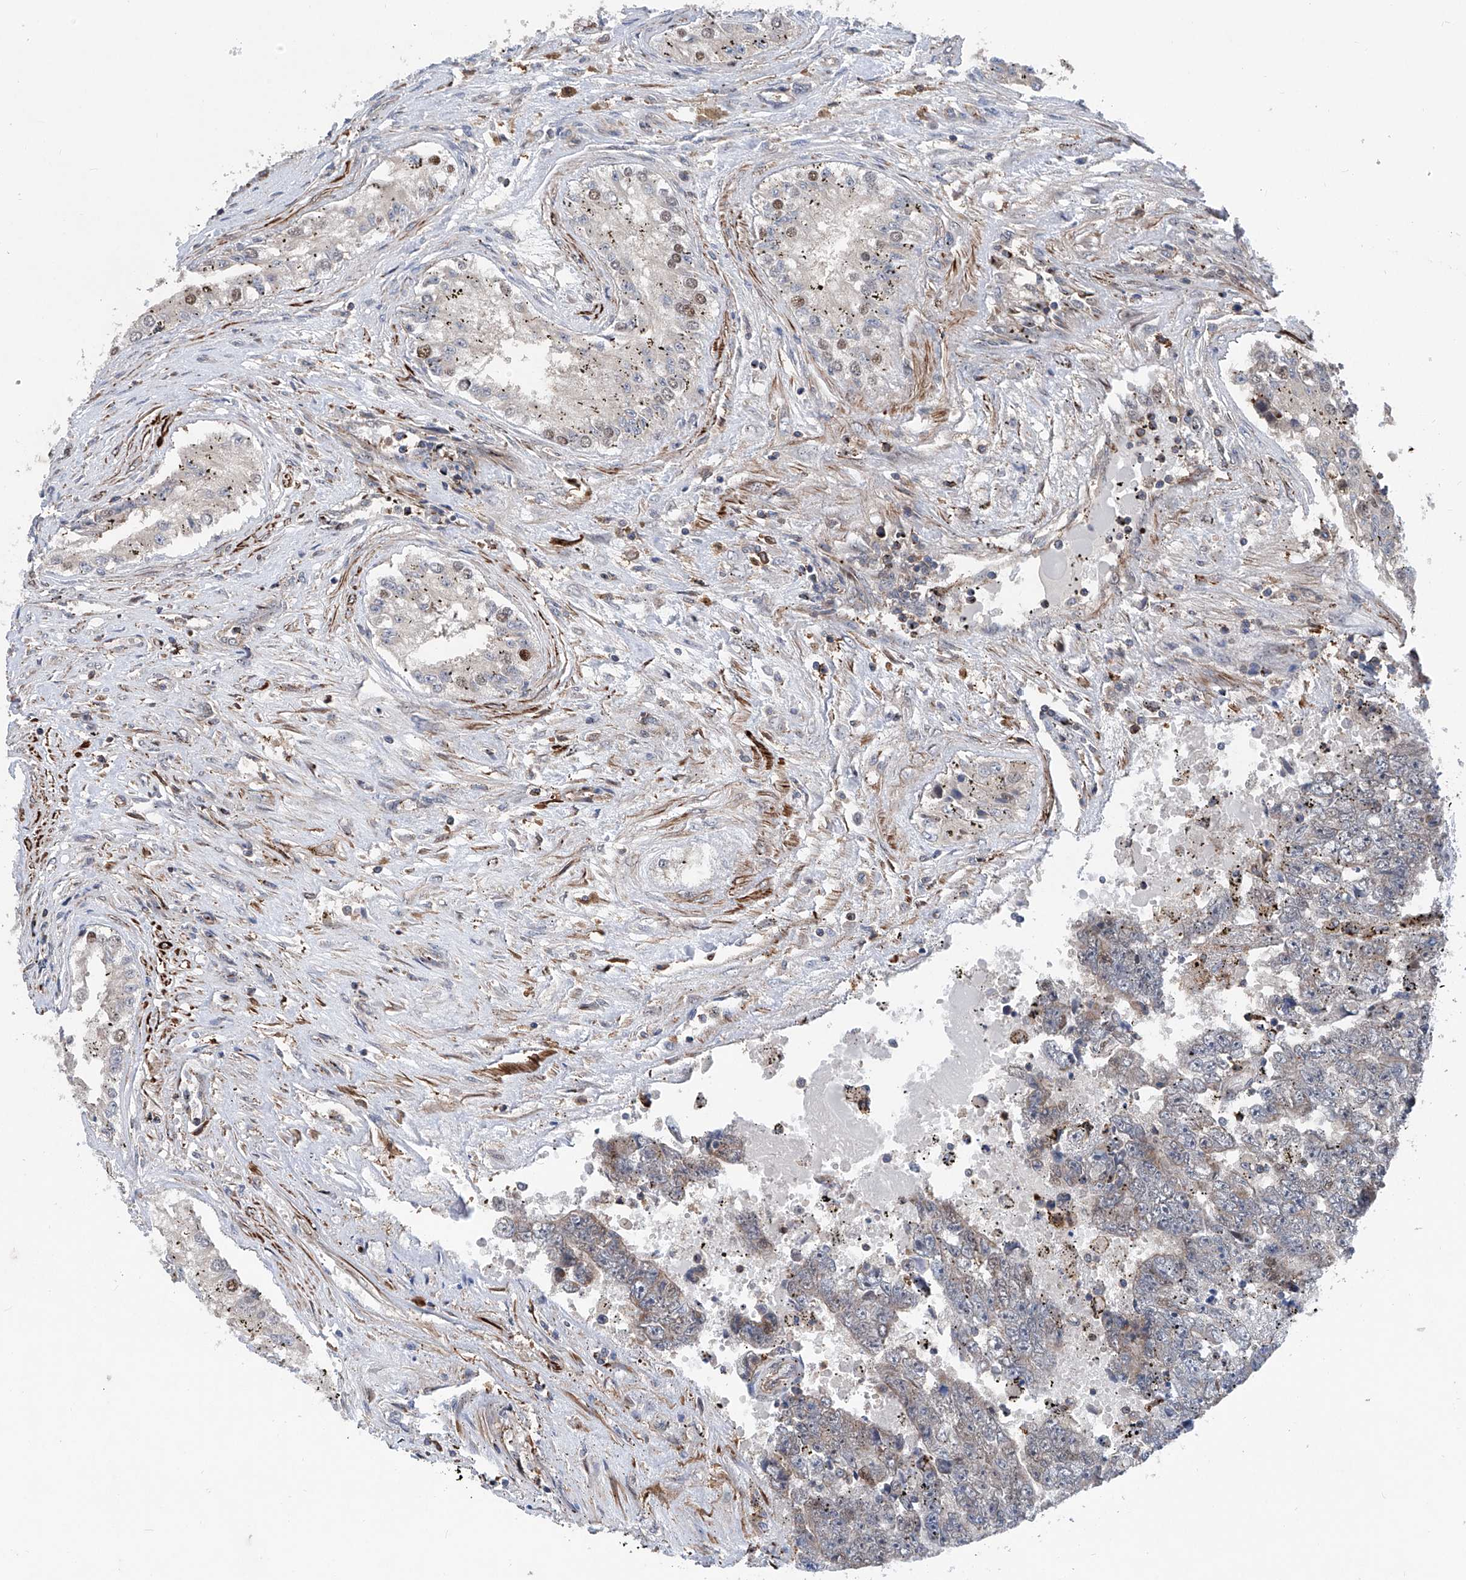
{"staining": {"intensity": "moderate", "quantity": "<25%", "location": "cytoplasmic/membranous"}, "tissue": "testis cancer", "cell_type": "Tumor cells", "image_type": "cancer", "snomed": [{"axis": "morphology", "description": "Carcinoma, Embryonal, NOS"}, {"axis": "topography", "description": "Testis"}], "caption": "IHC of human testis embryonal carcinoma exhibits low levels of moderate cytoplasmic/membranous expression in about <25% of tumor cells.", "gene": "NT5C3A", "patient": {"sex": "male", "age": 25}}